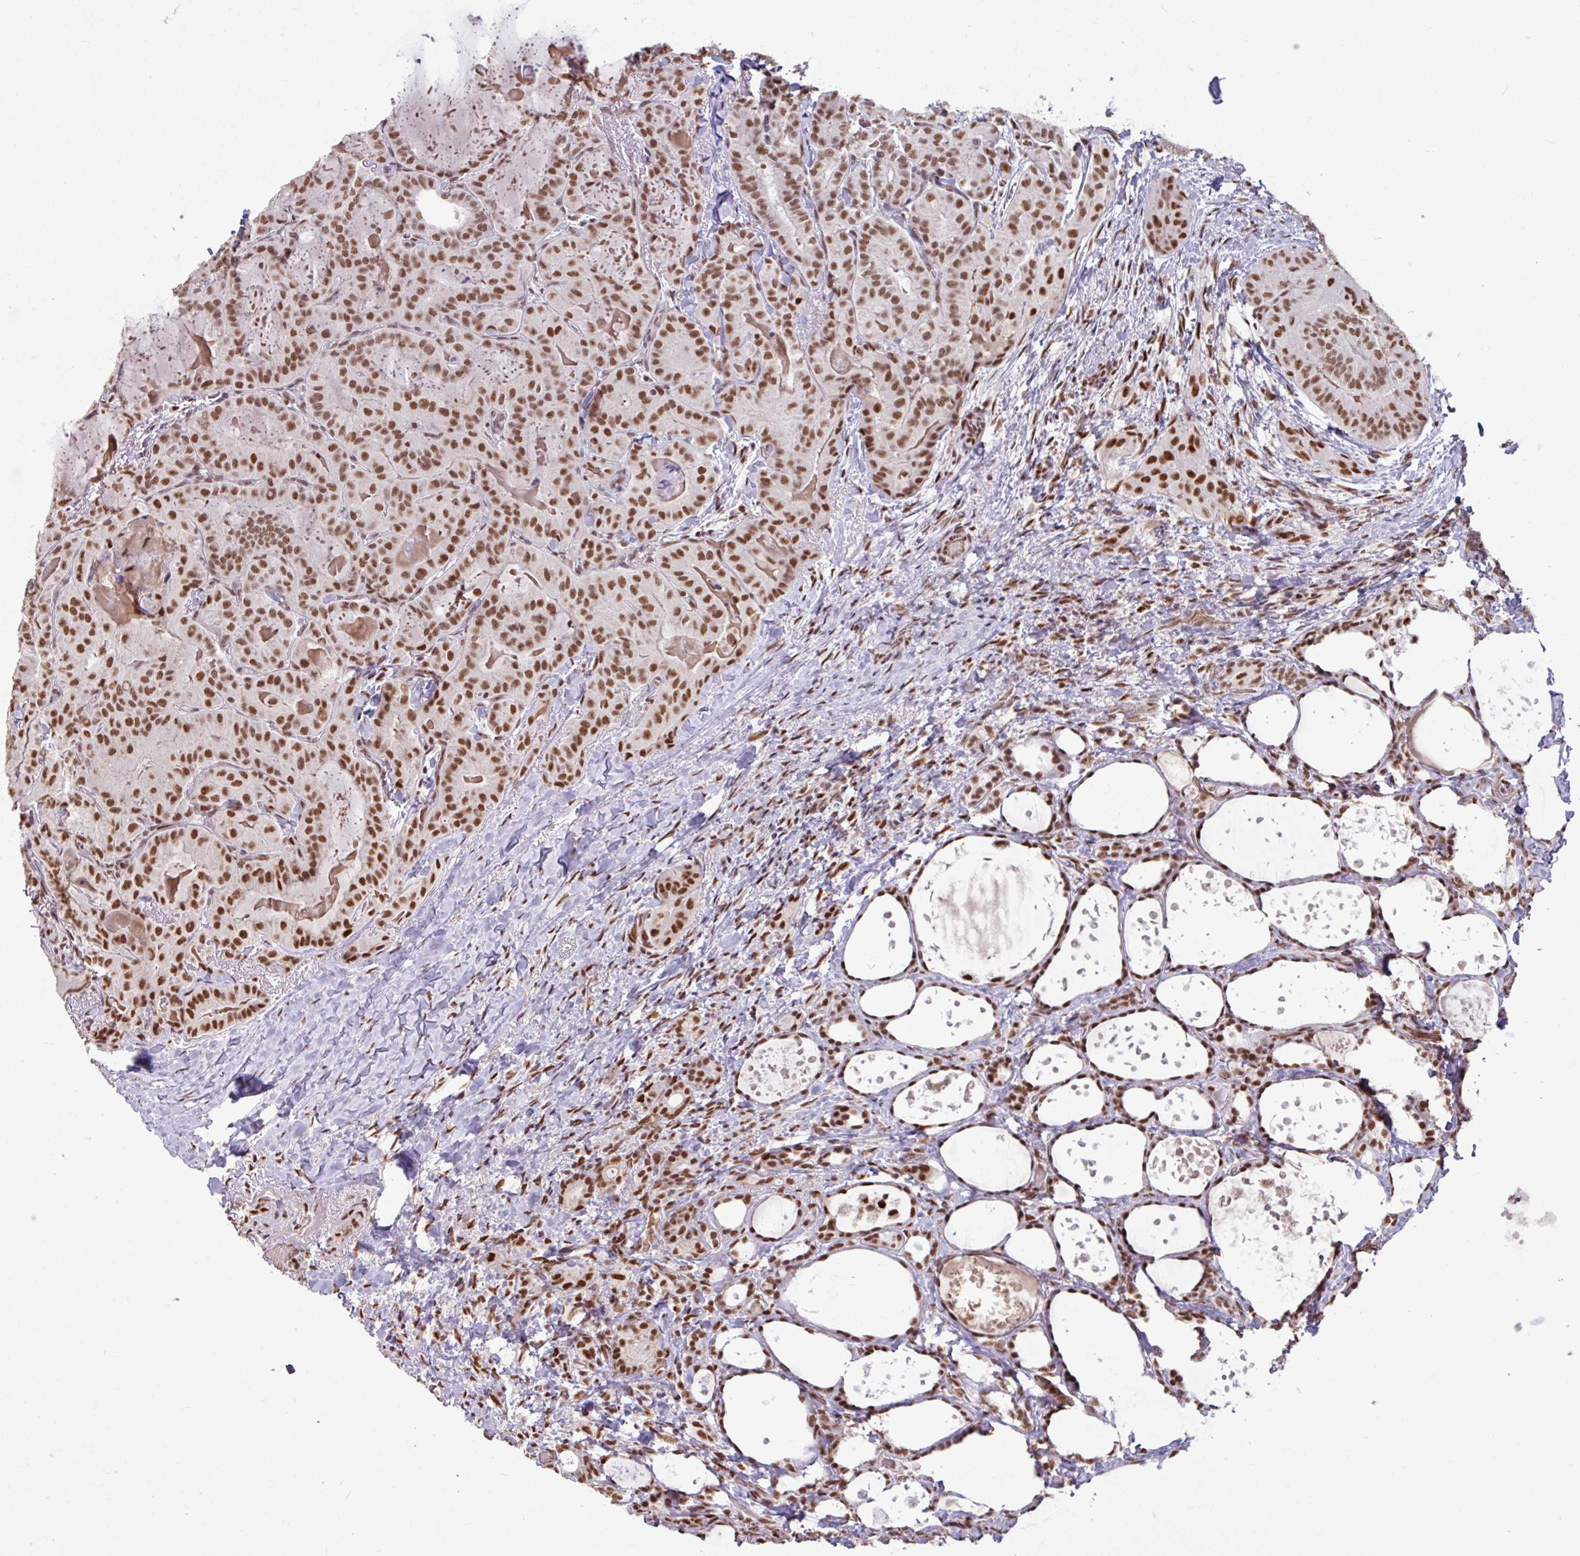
{"staining": {"intensity": "strong", "quantity": ">75%", "location": "nuclear"}, "tissue": "thyroid cancer", "cell_type": "Tumor cells", "image_type": "cancer", "snomed": [{"axis": "morphology", "description": "Papillary adenocarcinoma, NOS"}, {"axis": "topography", "description": "Thyroid gland"}], "caption": "Papillary adenocarcinoma (thyroid) stained with a brown dye displays strong nuclear positive positivity in about >75% of tumor cells.", "gene": "TDG", "patient": {"sex": "female", "age": 68}}